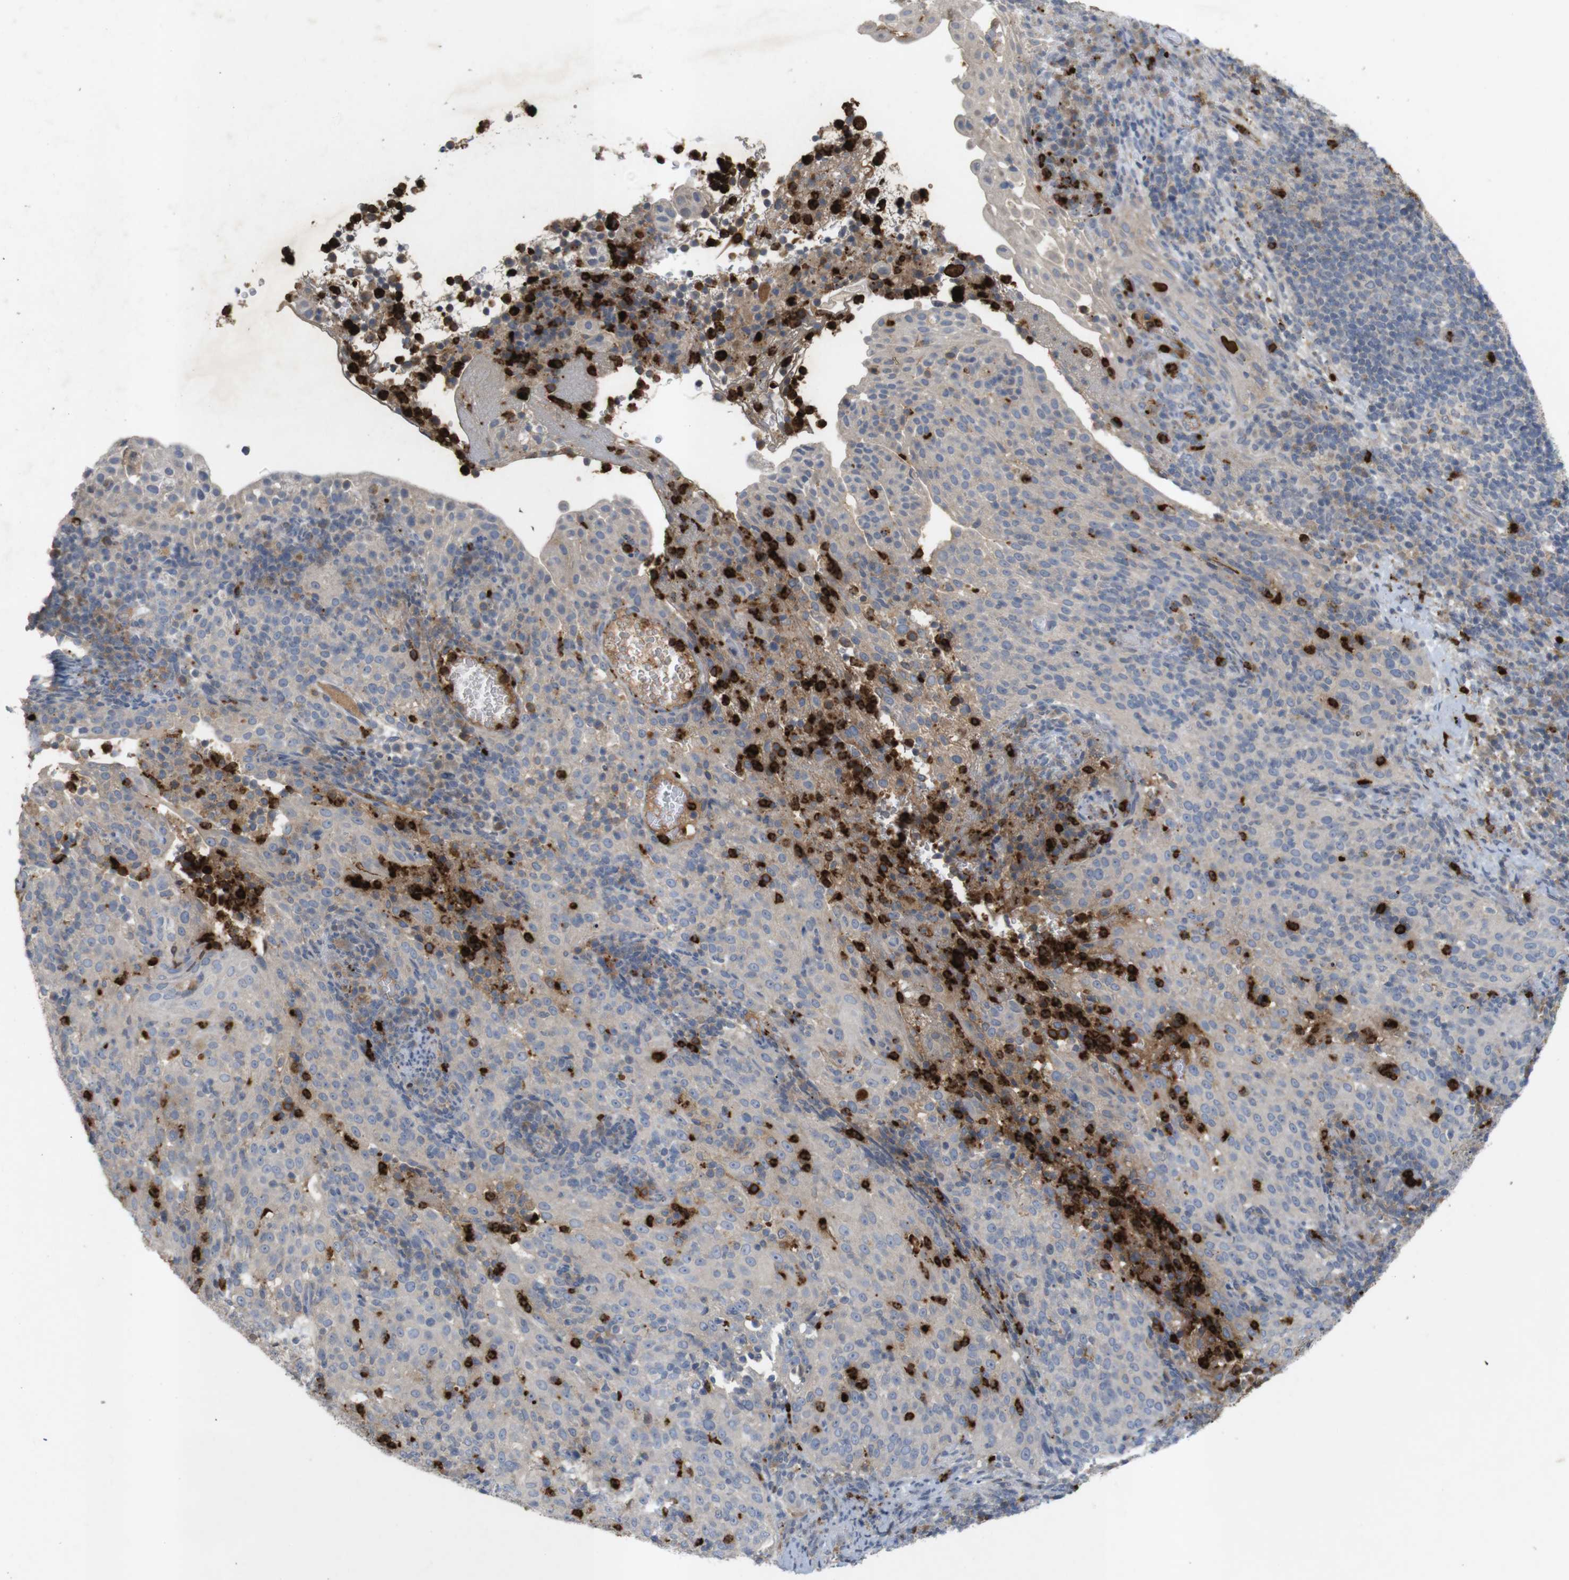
{"staining": {"intensity": "weak", "quantity": "25%-75%", "location": "cytoplasmic/membranous"}, "tissue": "cervical cancer", "cell_type": "Tumor cells", "image_type": "cancer", "snomed": [{"axis": "morphology", "description": "Squamous cell carcinoma, NOS"}, {"axis": "topography", "description": "Cervix"}], "caption": "Cervical cancer (squamous cell carcinoma) was stained to show a protein in brown. There is low levels of weak cytoplasmic/membranous positivity in about 25%-75% of tumor cells.", "gene": "TSPAN14", "patient": {"sex": "female", "age": 51}}